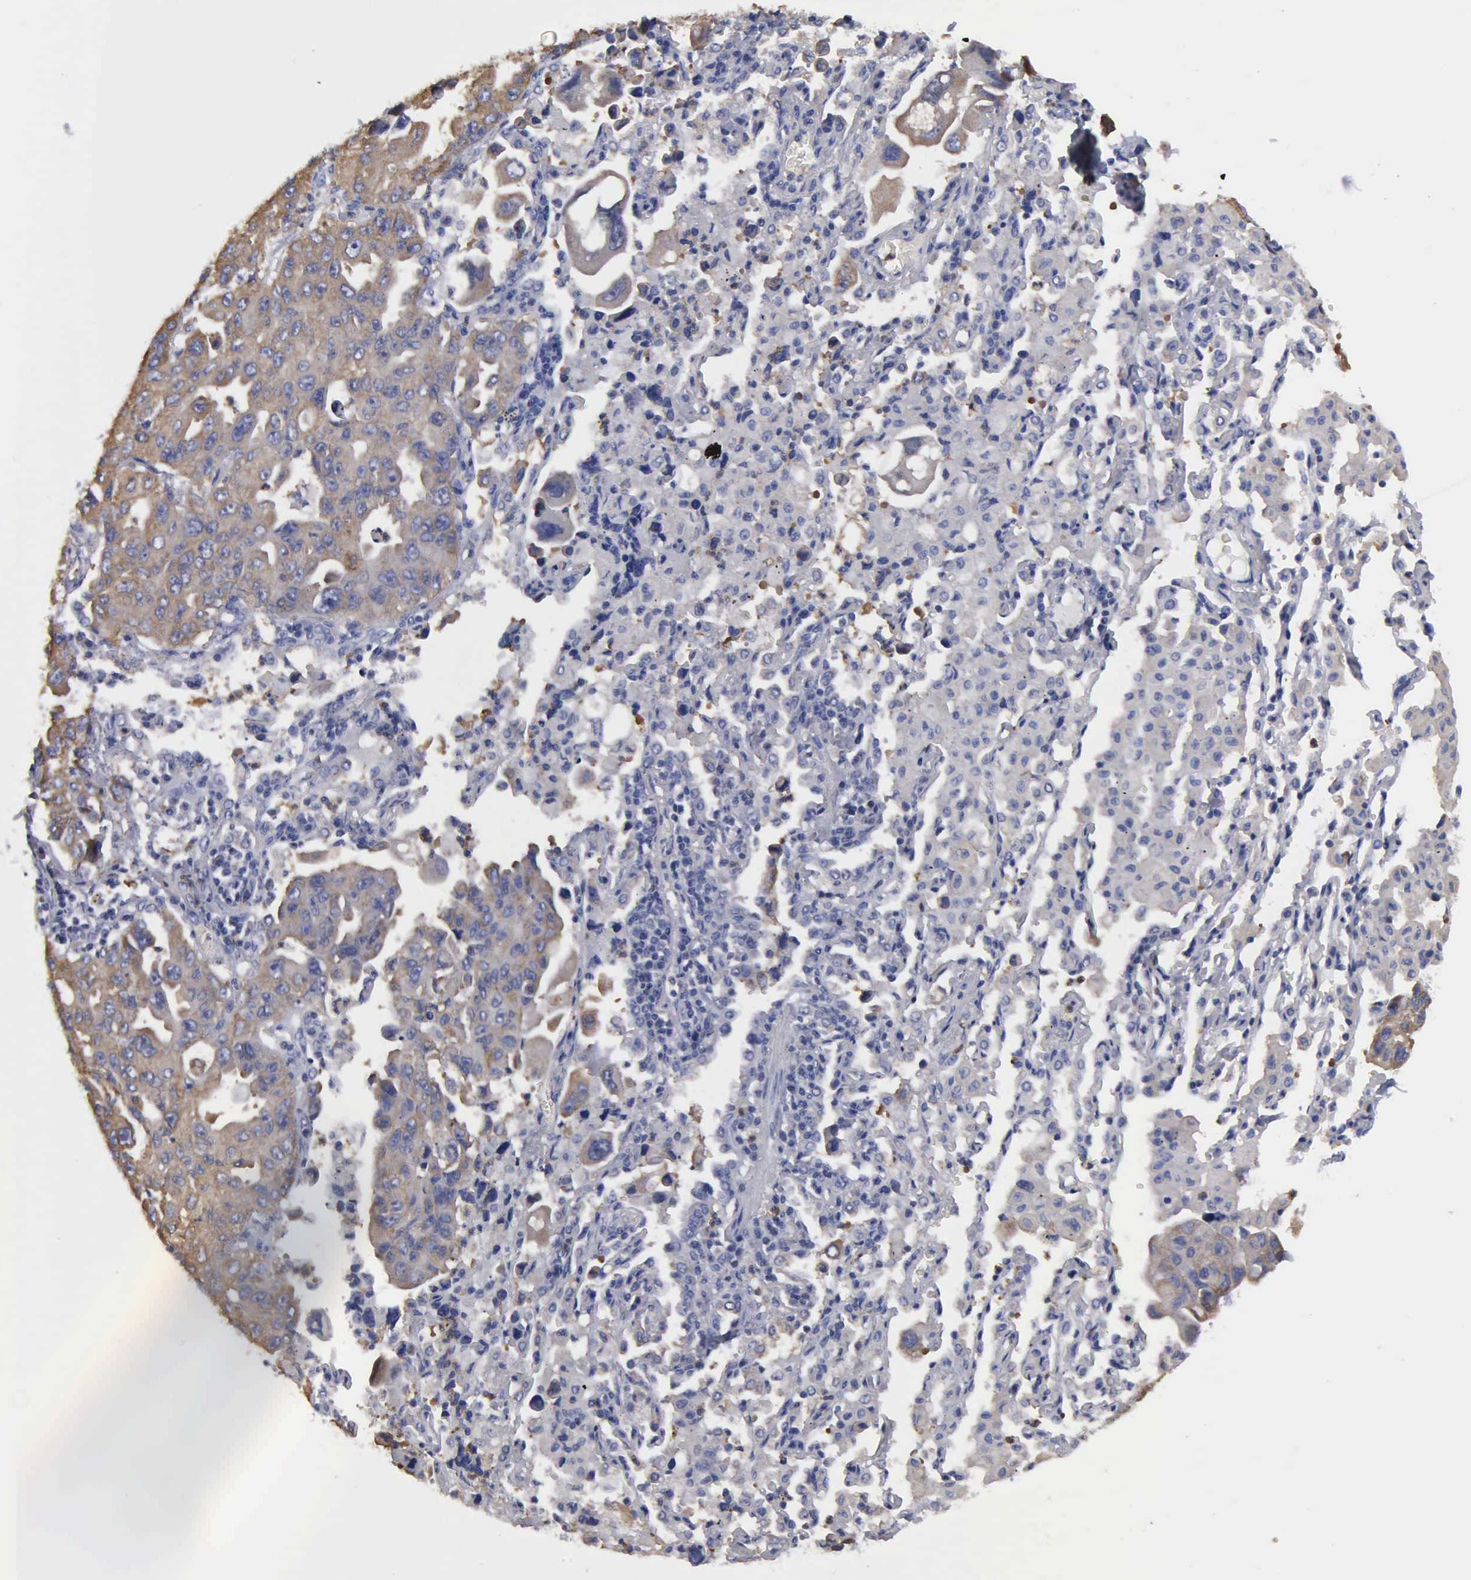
{"staining": {"intensity": "weak", "quantity": "25%-75%", "location": "cytoplasmic/membranous"}, "tissue": "lung cancer", "cell_type": "Tumor cells", "image_type": "cancer", "snomed": [{"axis": "morphology", "description": "Adenocarcinoma, NOS"}, {"axis": "topography", "description": "Lung"}], "caption": "Protein expression analysis of lung cancer (adenocarcinoma) exhibits weak cytoplasmic/membranous positivity in about 25%-75% of tumor cells.", "gene": "G6PD", "patient": {"sex": "male", "age": 64}}